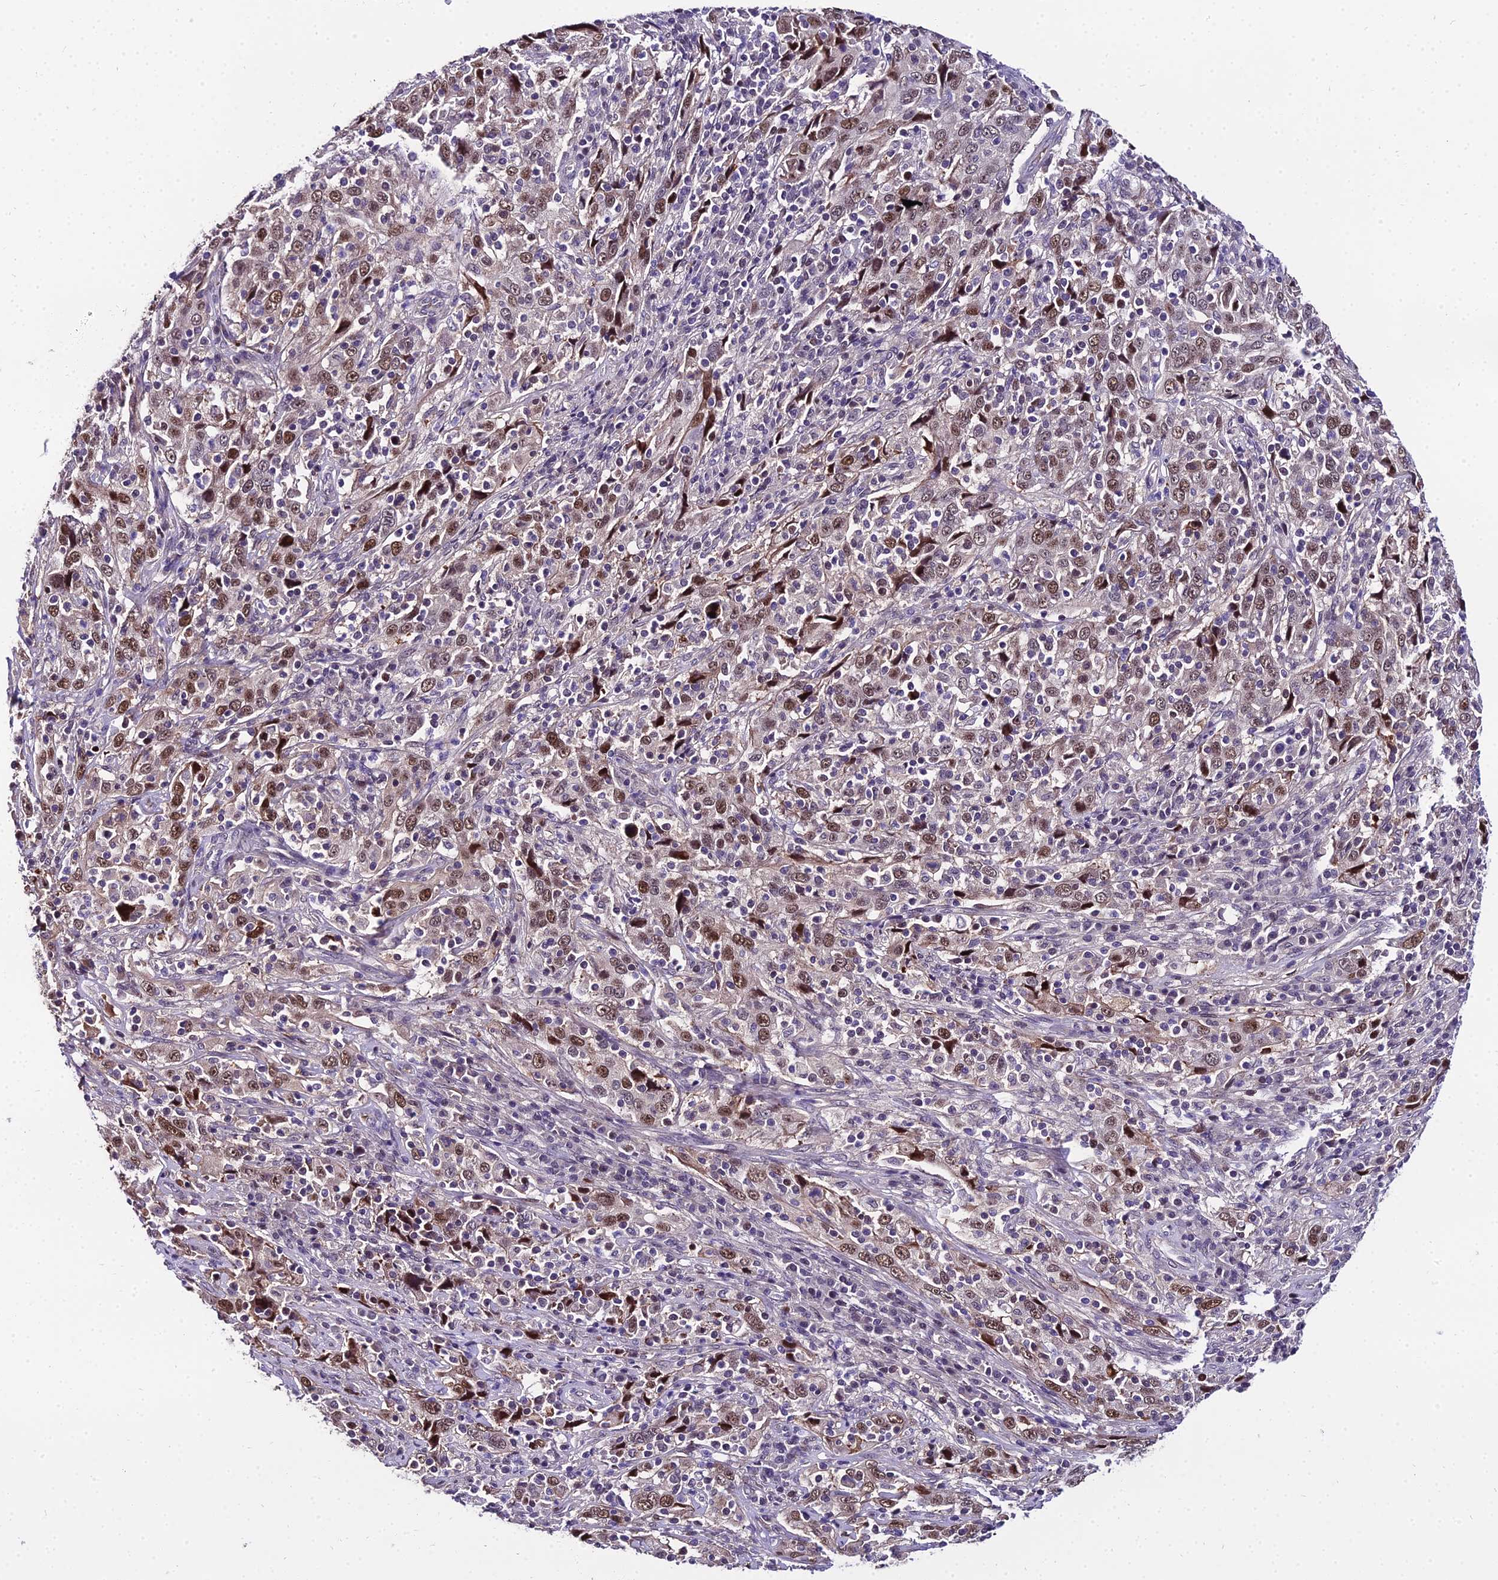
{"staining": {"intensity": "moderate", "quantity": ">75%", "location": "nuclear"}, "tissue": "cervical cancer", "cell_type": "Tumor cells", "image_type": "cancer", "snomed": [{"axis": "morphology", "description": "Squamous cell carcinoma, NOS"}, {"axis": "topography", "description": "Cervix"}], "caption": "The micrograph reveals staining of squamous cell carcinoma (cervical), revealing moderate nuclear protein expression (brown color) within tumor cells.", "gene": "TRIML2", "patient": {"sex": "female", "age": 46}}